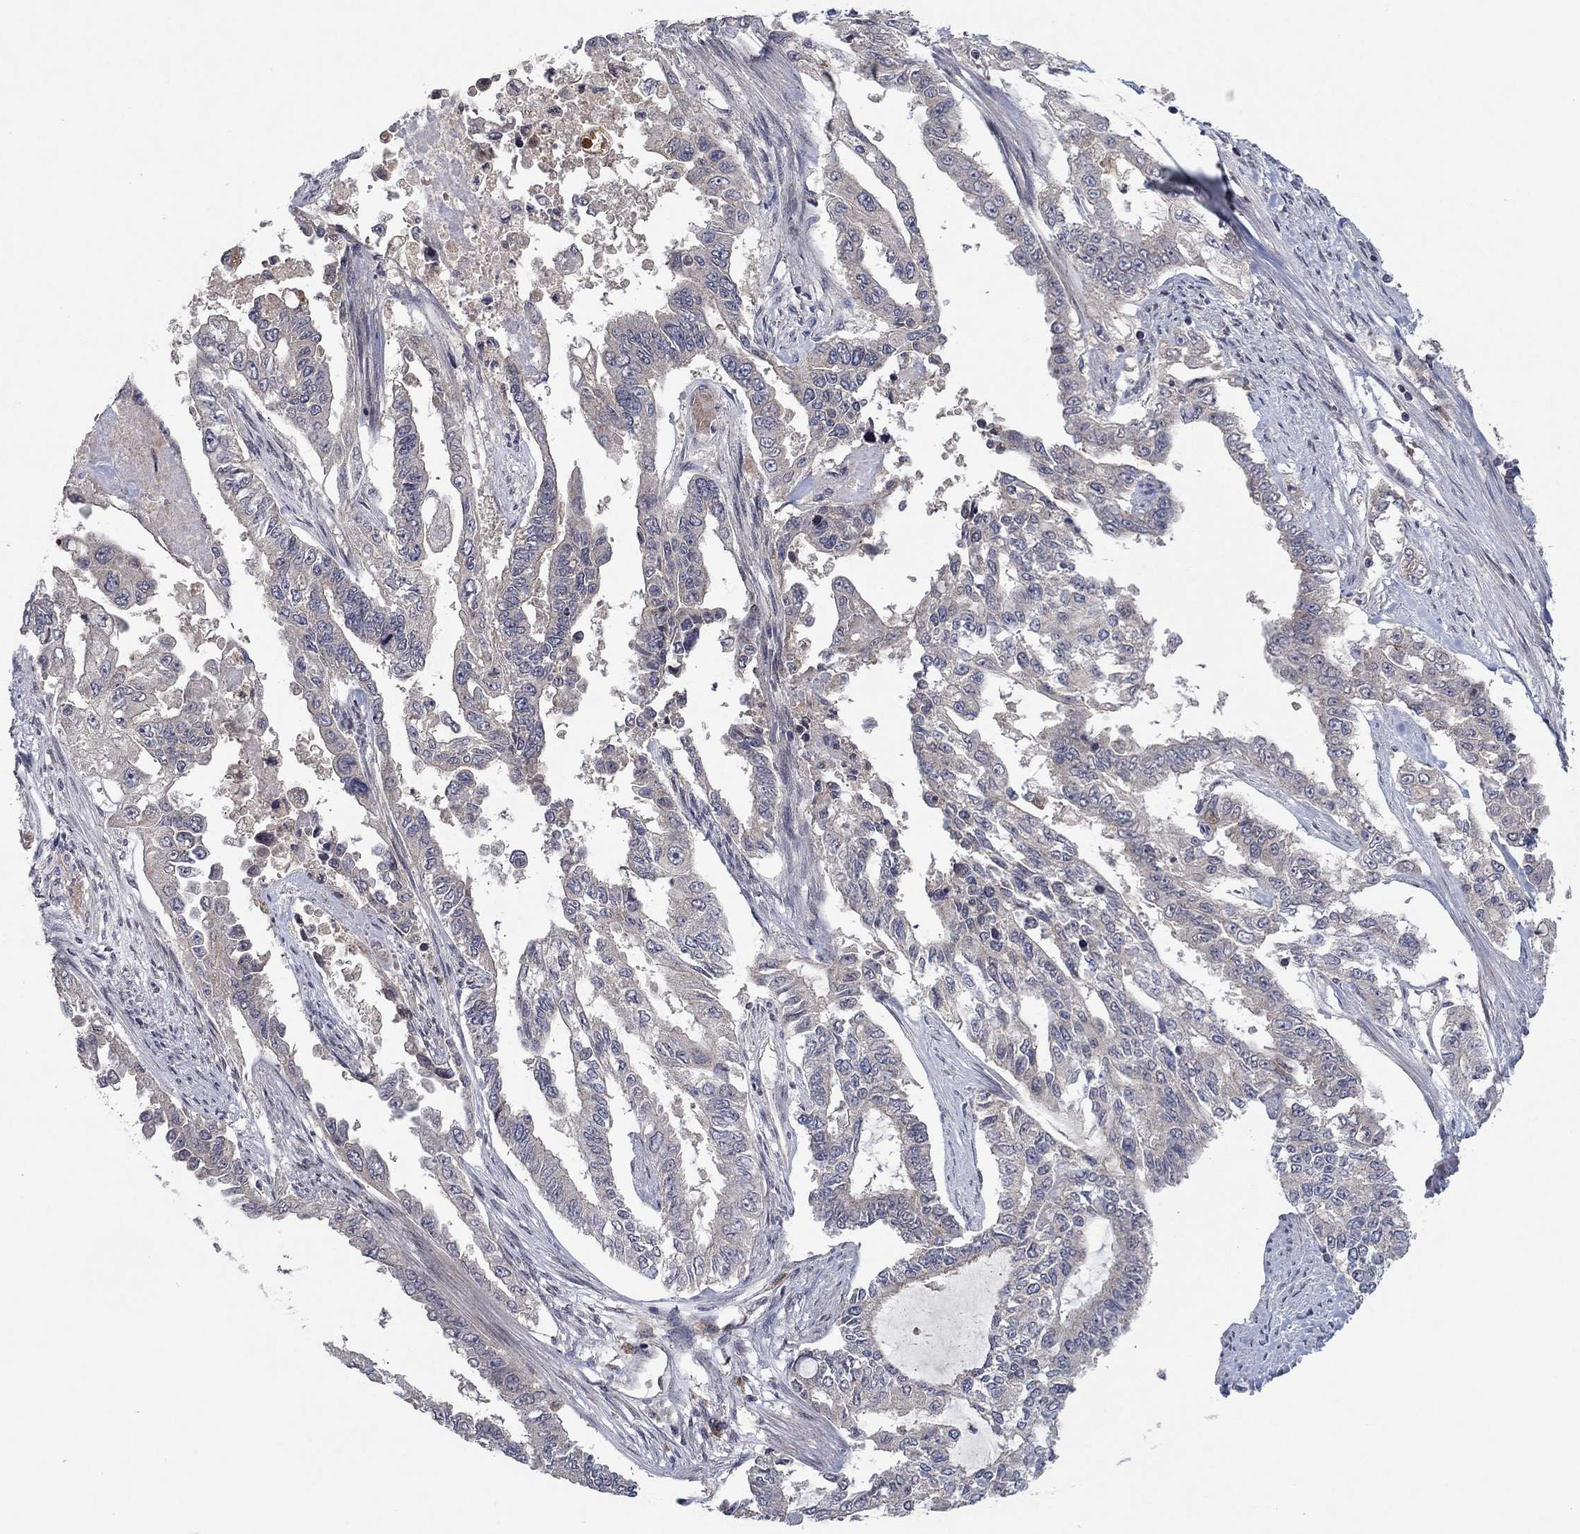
{"staining": {"intensity": "negative", "quantity": "none", "location": "none"}, "tissue": "endometrial cancer", "cell_type": "Tumor cells", "image_type": "cancer", "snomed": [{"axis": "morphology", "description": "Adenocarcinoma, NOS"}, {"axis": "topography", "description": "Uterus"}], "caption": "Immunohistochemistry (IHC) image of neoplastic tissue: endometrial cancer (adenocarcinoma) stained with DAB demonstrates no significant protein expression in tumor cells.", "gene": "IL4", "patient": {"sex": "female", "age": 59}}